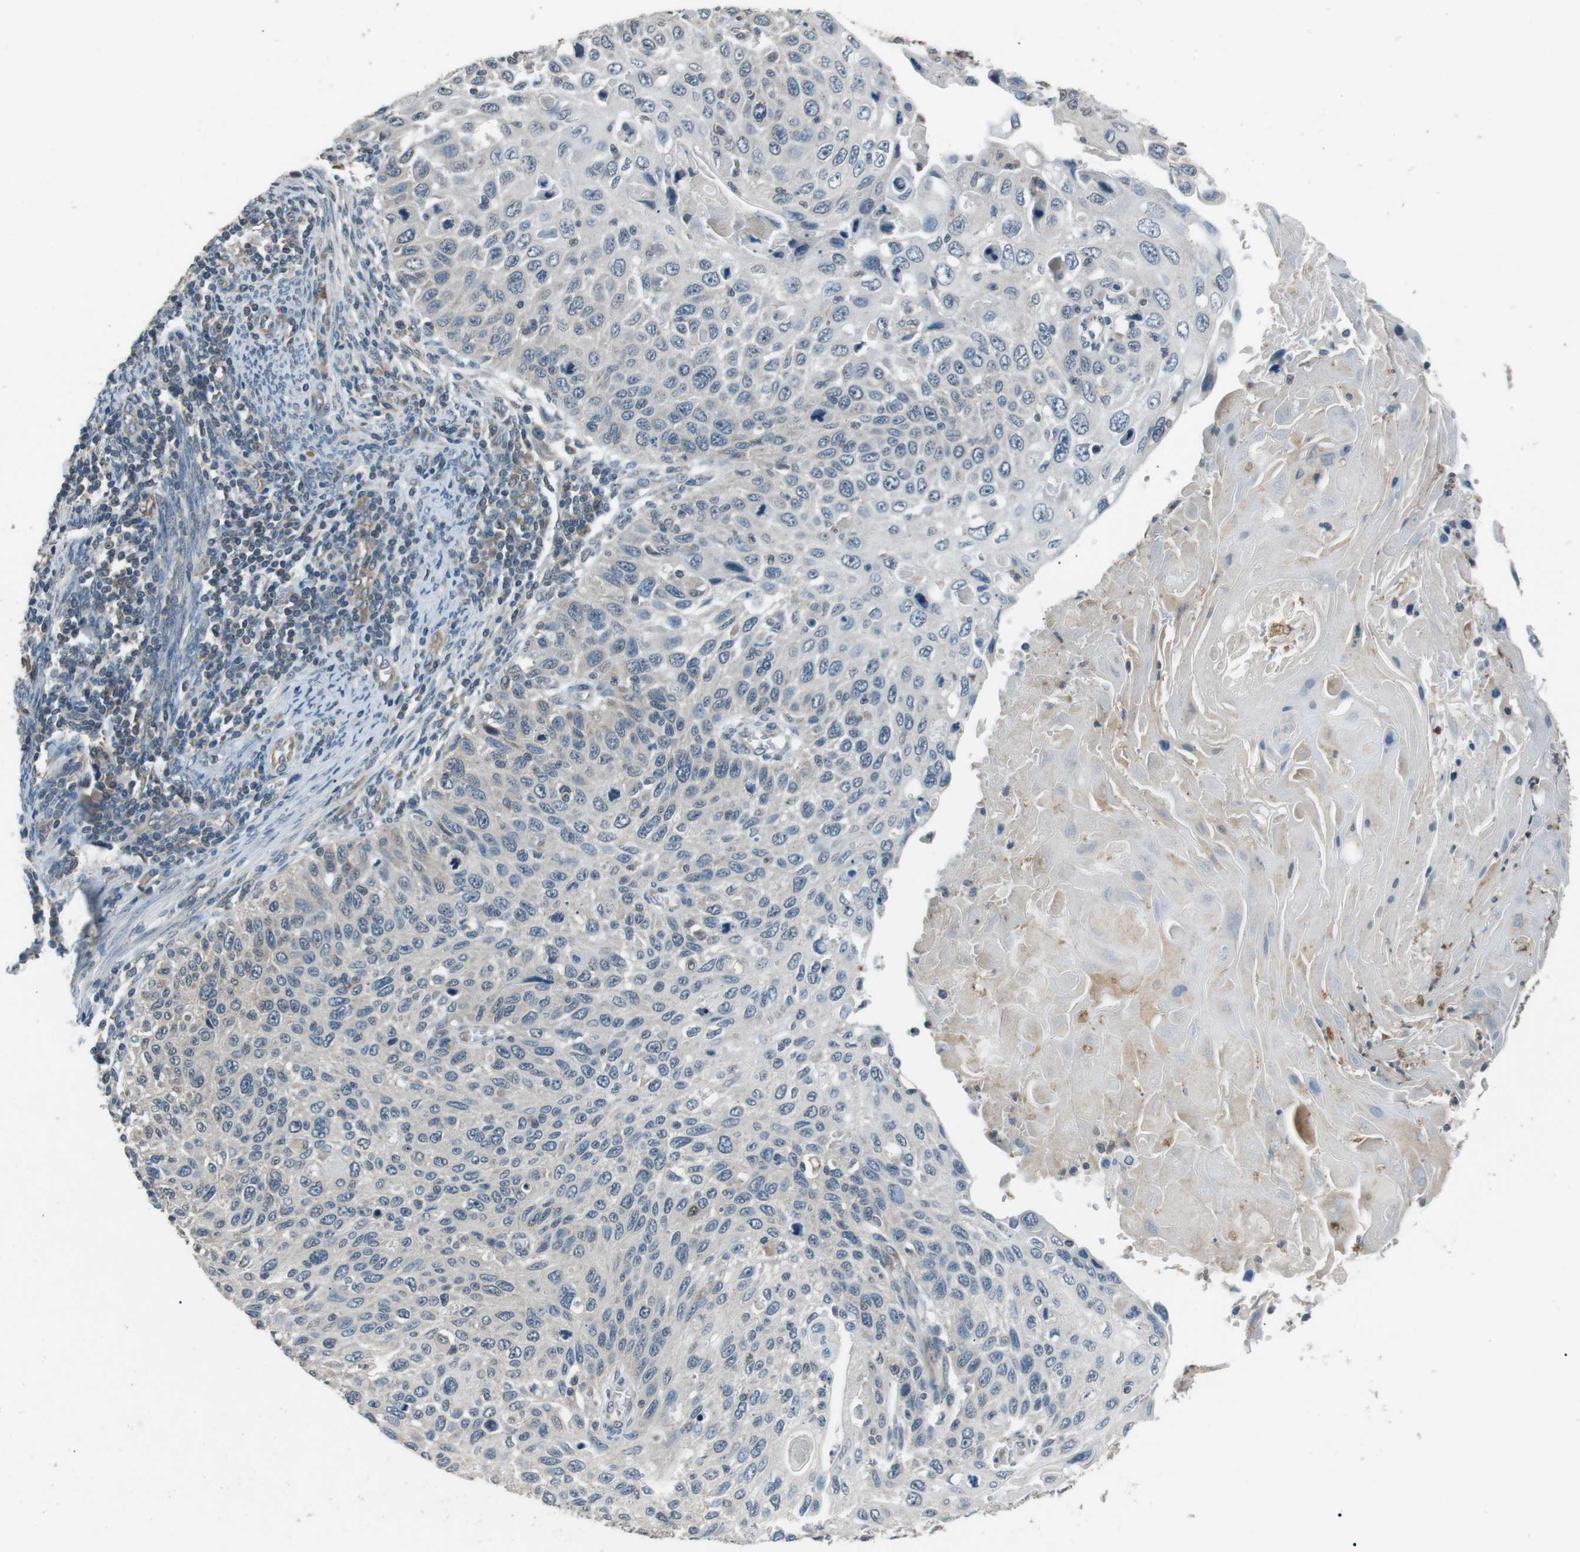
{"staining": {"intensity": "negative", "quantity": "none", "location": "none"}, "tissue": "cervical cancer", "cell_type": "Tumor cells", "image_type": "cancer", "snomed": [{"axis": "morphology", "description": "Squamous cell carcinoma, NOS"}, {"axis": "topography", "description": "Cervix"}], "caption": "Cervical cancer (squamous cell carcinoma) stained for a protein using immunohistochemistry (IHC) displays no positivity tumor cells.", "gene": "NEK7", "patient": {"sex": "female", "age": 70}}